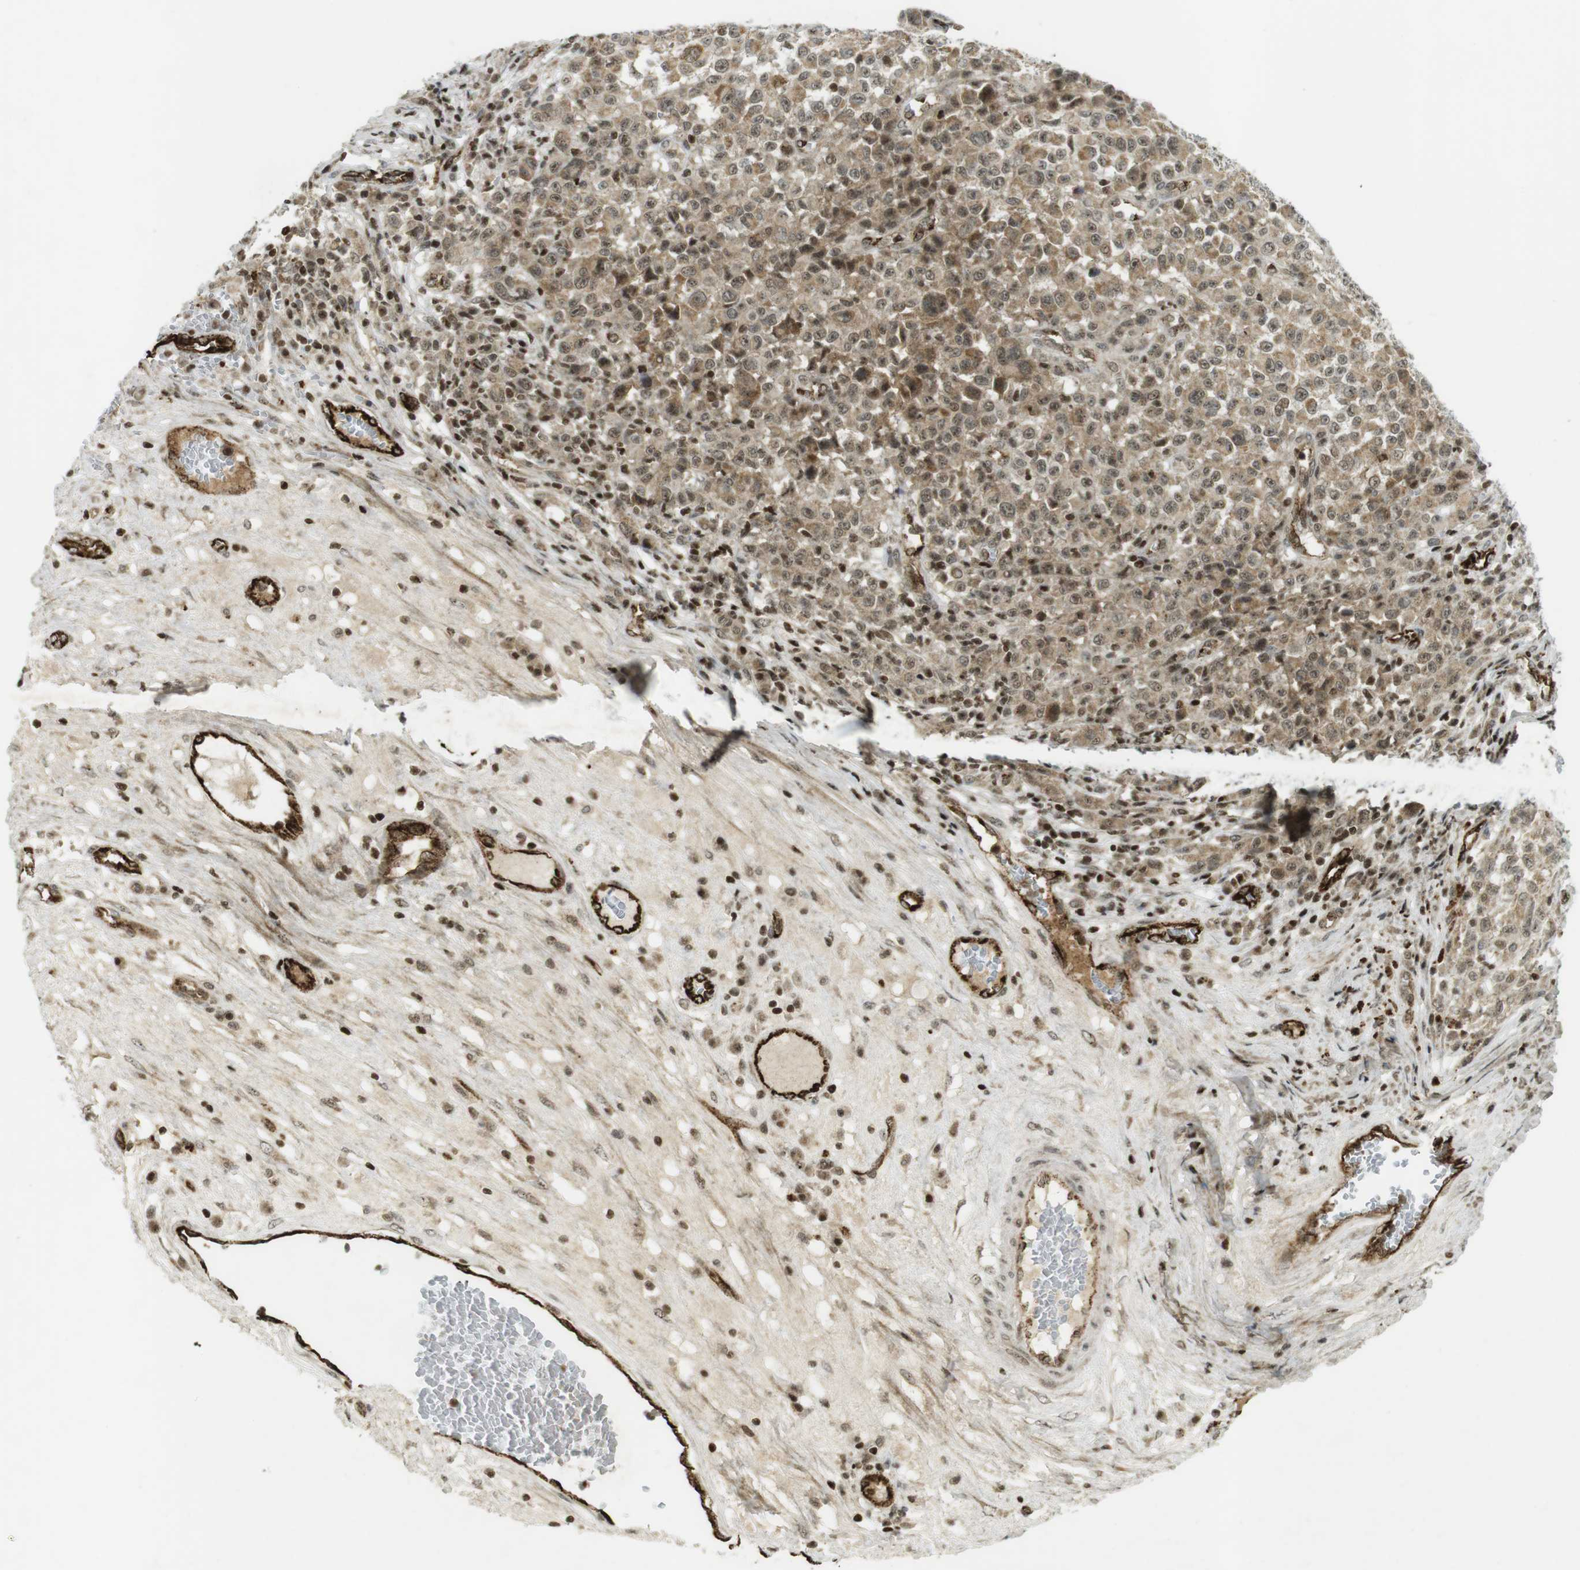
{"staining": {"intensity": "moderate", "quantity": ">75%", "location": "cytoplasmic/membranous,nuclear"}, "tissue": "melanoma", "cell_type": "Tumor cells", "image_type": "cancer", "snomed": [{"axis": "morphology", "description": "Malignant melanoma, NOS"}, {"axis": "topography", "description": "Skin"}], "caption": "Immunohistochemistry of melanoma shows medium levels of moderate cytoplasmic/membranous and nuclear staining in about >75% of tumor cells.", "gene": "PPP1R13B", "patient": {"sex": "female", "age": 82}}